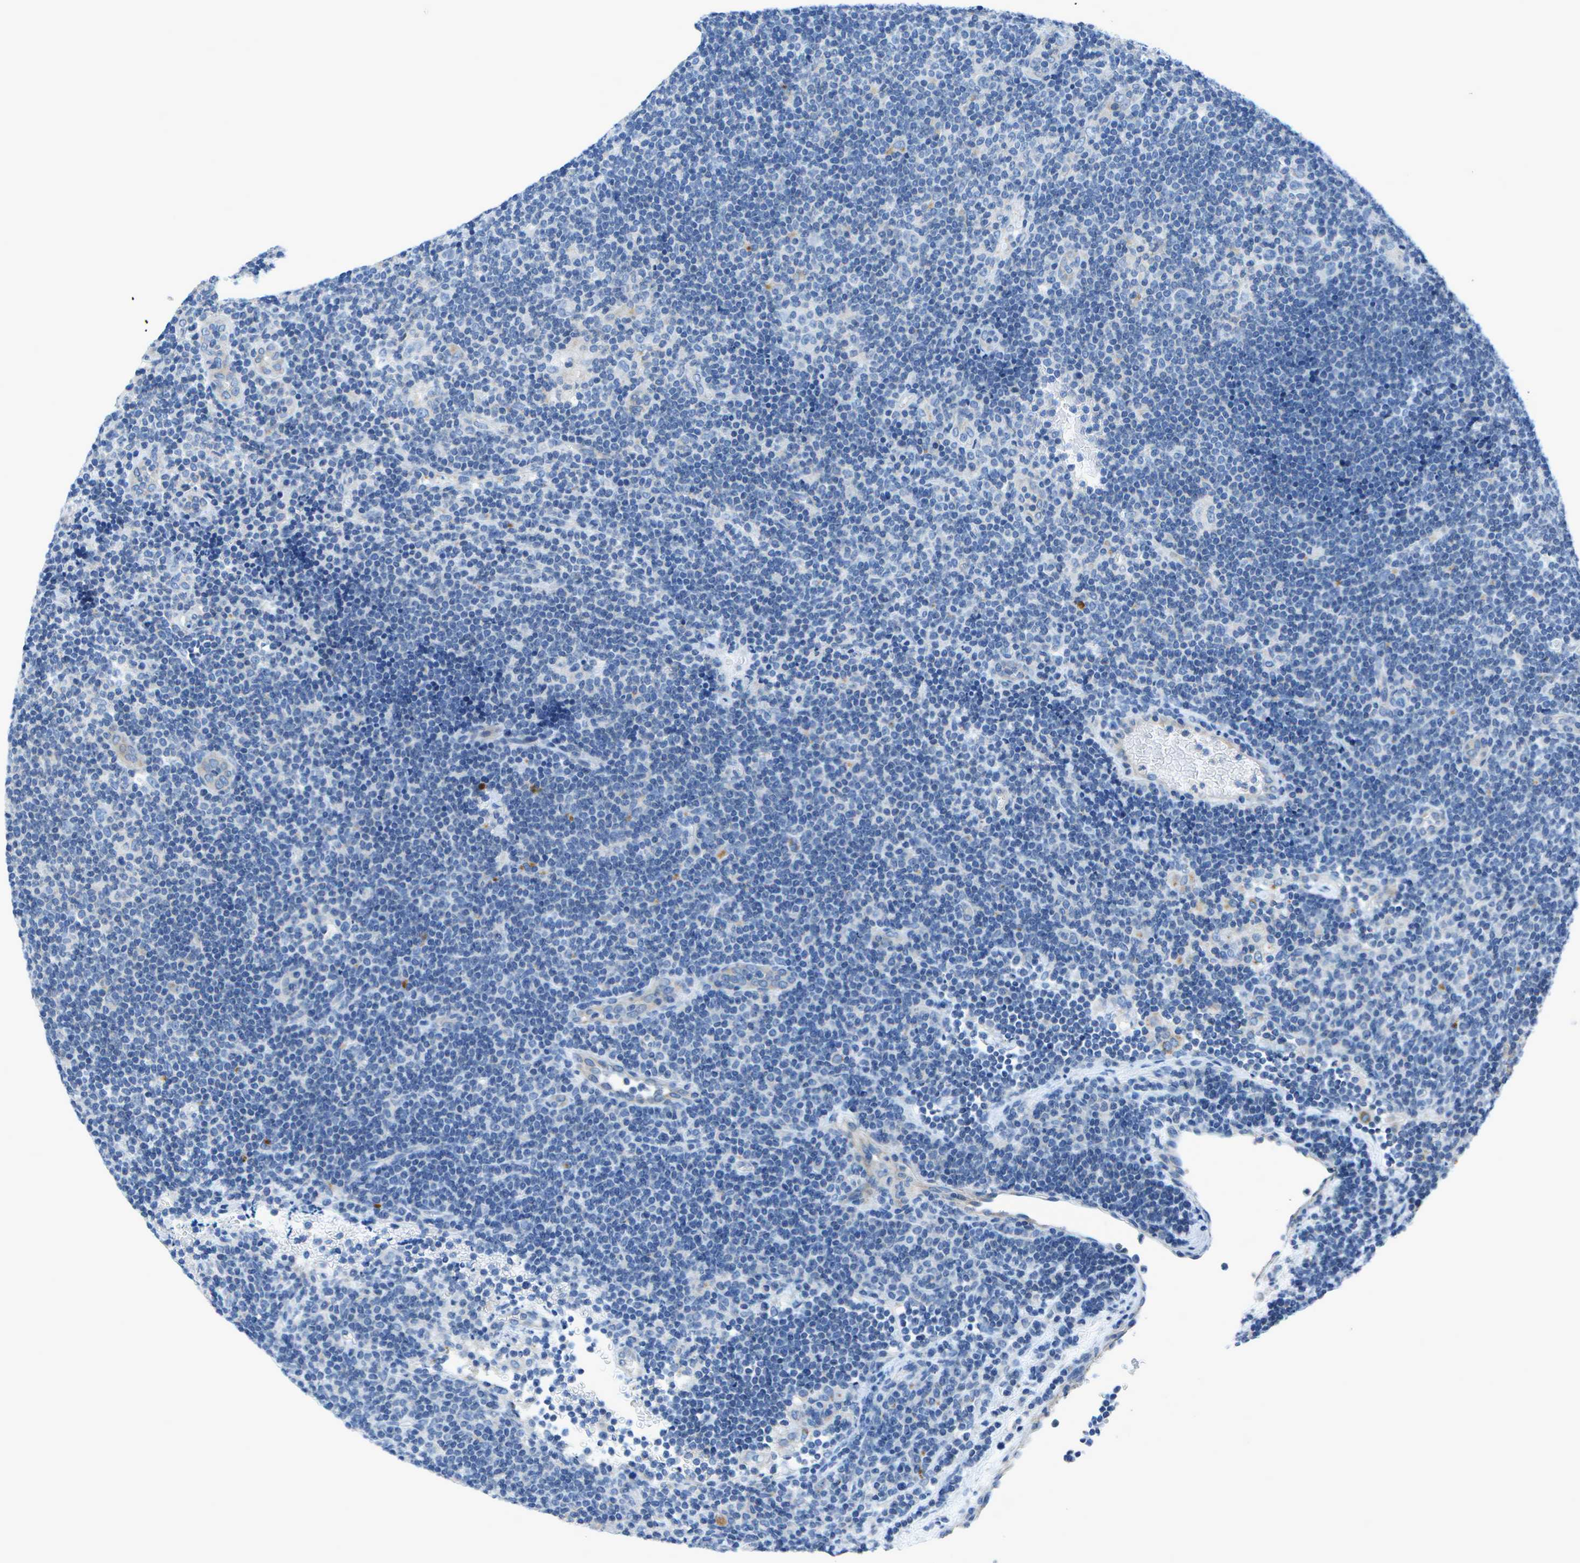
{"staining": {"intensity": "negative", "quantity": "none", "location": "none"}, "tissue": "lymphoma", "cell_type": "Tumor cells", "image_type": "cancer", "snomed": [{"axis": "morphology", "description": "Hodgkin's disease, NOS"}, {"axis": "topography", "description": "Lymph node"}], "caption": "Tumor cells are negative for protein expression in human Hodgkin's disease. (Brightfield microscopy of DAB (3,3'-diaminobenzidine) immunohistochemistry at high magnification).", "gene": "DCT", "patient": {"sex": "female", "age": 57}}